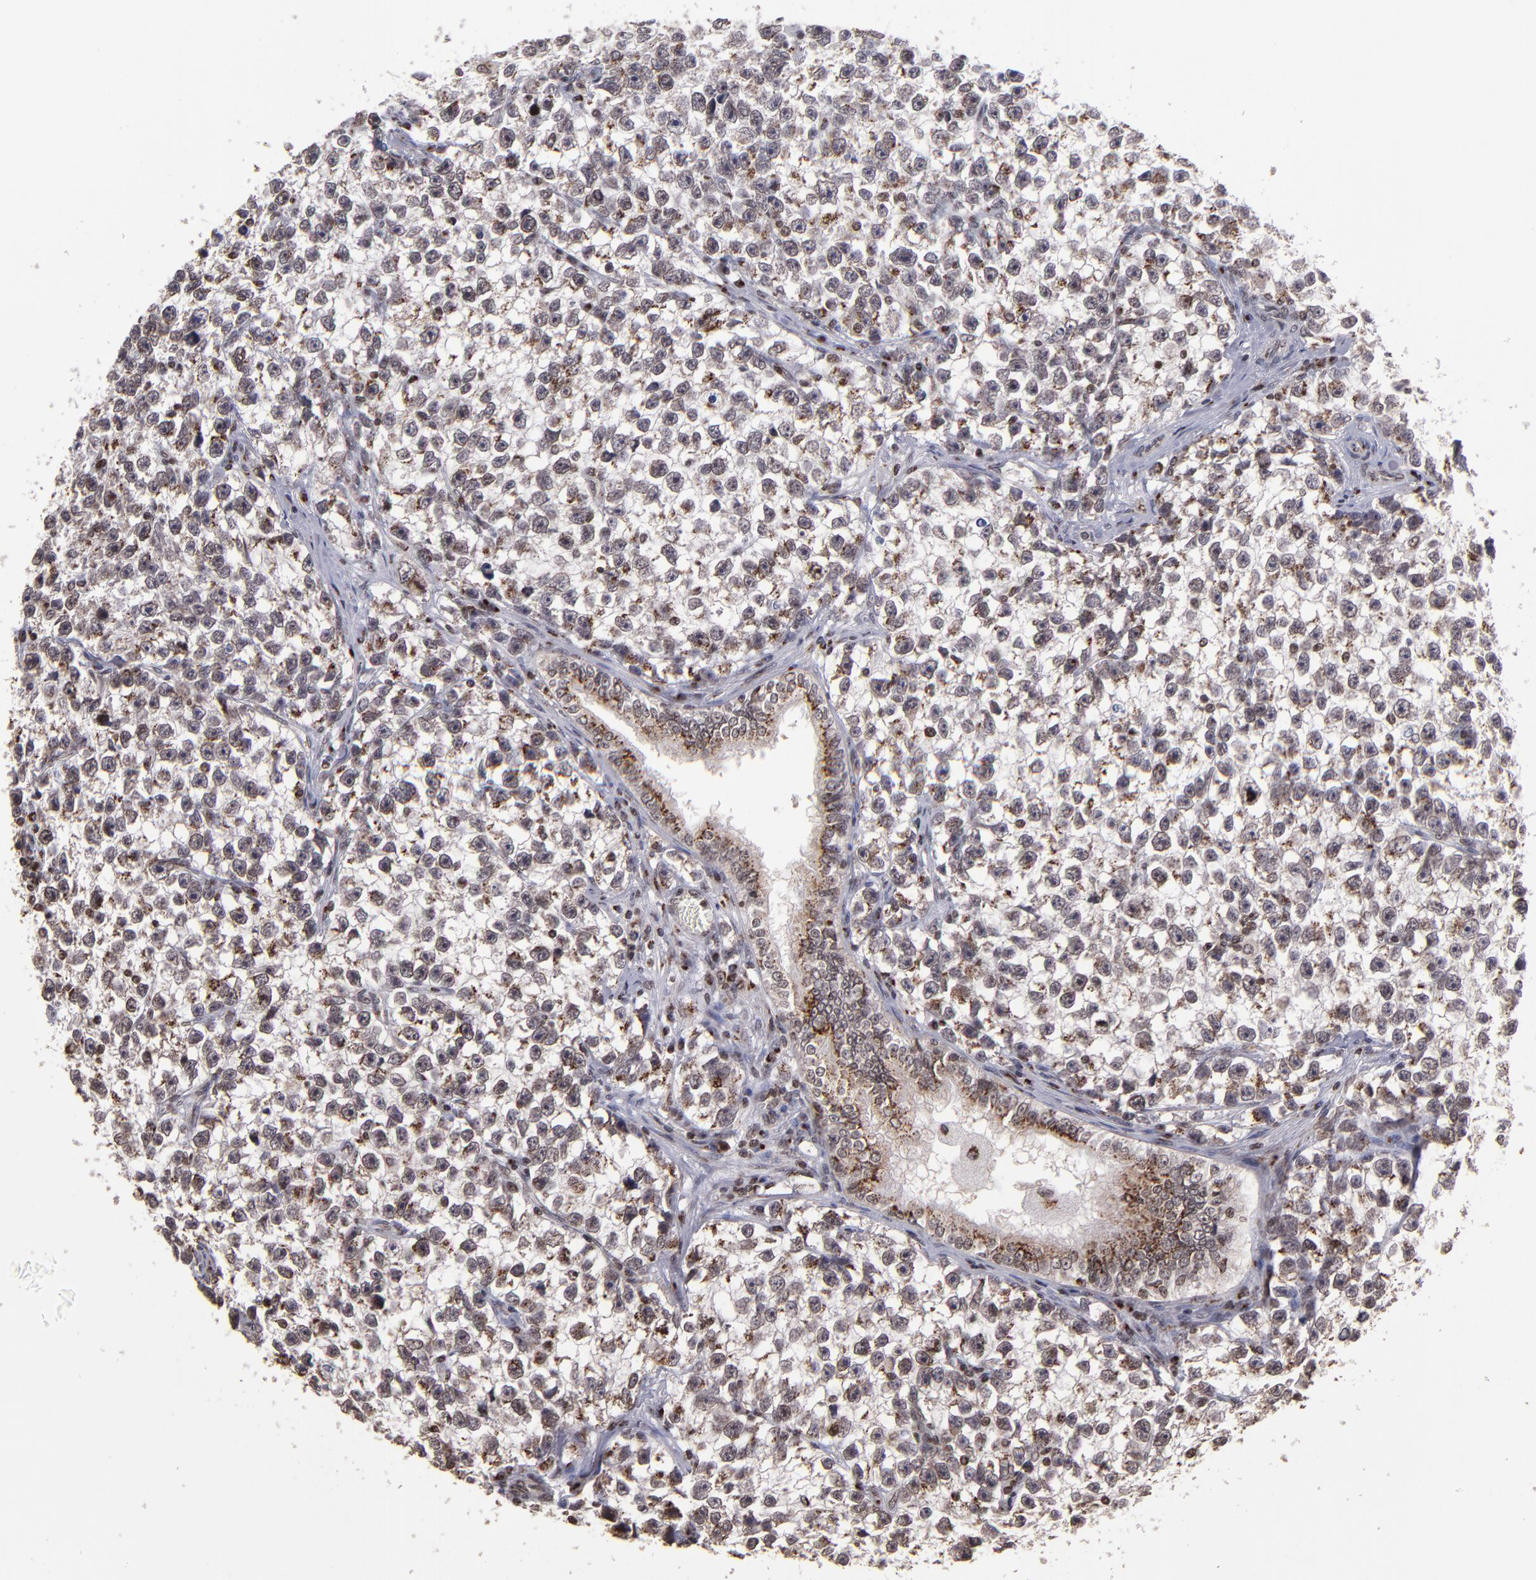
{"staining": {"intensity": "moderate", "quantity": ">75%", "location": "cytoplasmic/membranous,nuclear"}, "tissue": "testis cancer", "cell_type": "Tumor cells", "image_type": "cancer", "snomed": [{"axis": "morphology", "description": "Seminoma, NOS"}, {"axis": "morphology", "description": "Carcinoma, Embryonal, NOS"}, {"axis": "topography", "description": "Testis"}], "caption": "Immunohistochemical staining of testis cancer (embryonal carcinoma) exhibits medium levels of moderate cytoplasmic/membranous and nuclear positivity in about >75% of tumor cells. (DAB IHC, brown staining for protein, blue staining for nuclei).", "gene": "CSDC2", "patient": {"sex": "male", "age": 30}}